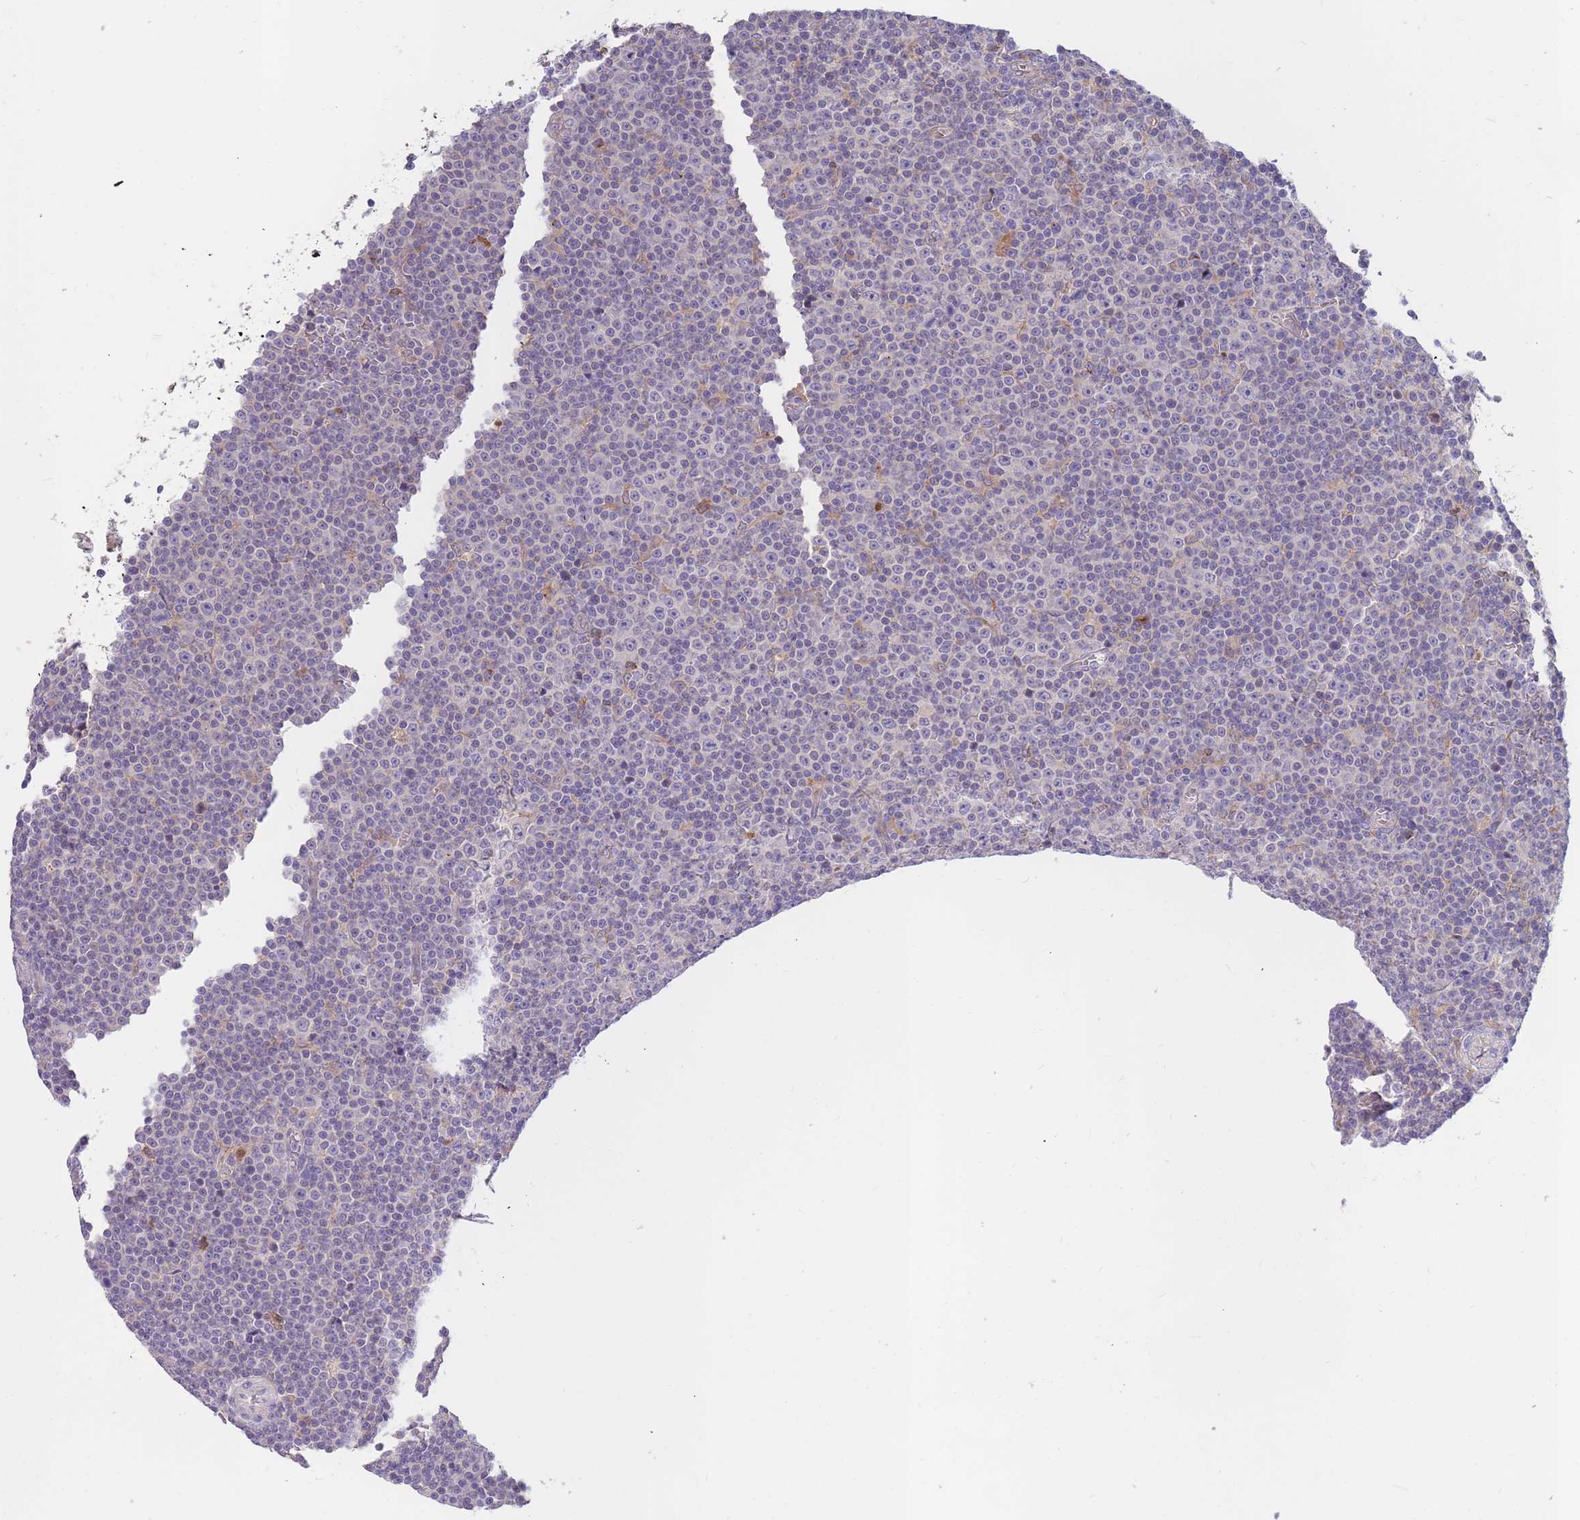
{"staining": {"intensity": "negative", "quantity": "none", "location": "none"}, "tissue": "lymphoma", "cell_type": "Tumor cells", "image_type": "cancer", "snomed": [{"axis": "morphology", "description": "Malignant lymphoma, non-Hodgkin's type, Low grade"}, {"axis": "topography", "description": "Lymph node"}], "caption": "Human malignant lymphoma, non-Hodgkin's type (low-grade) stained for a protein using IHC exhibits no positivity in tumor cells.", "gene": "BORCS5", "patient": {"sex": "female", "age": 67}}